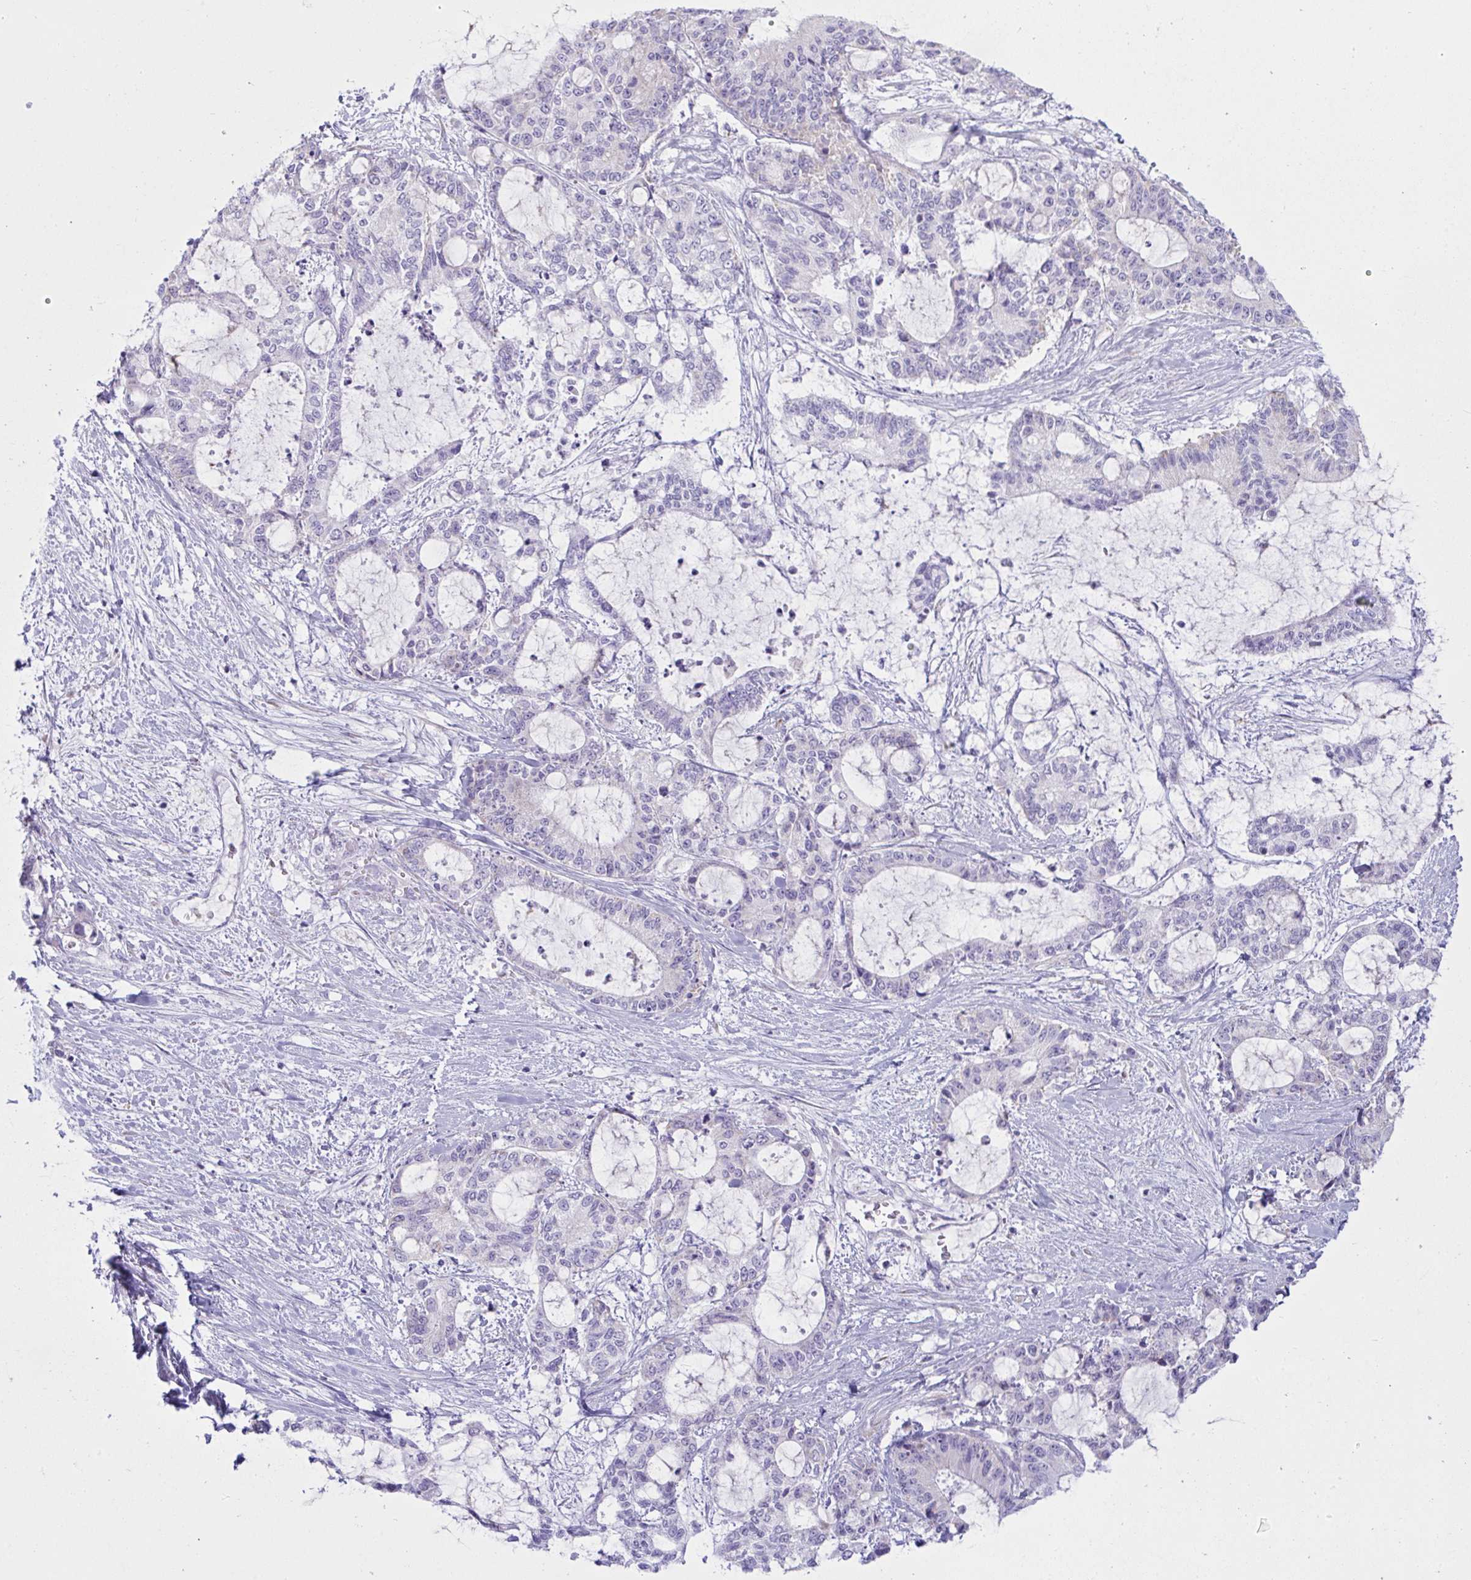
{"staining": {"intensity": "weak", "quantity": "<25%", "location": "cytoplasmic/membranous"}, "tissue": "liver cancer", "cell_type": "Tumor cells", "image_type": "cancer", "snomed": [{"axis": "morphology", "description": "Normal tissue, NOS"}, {"axis": "morphology", "description": "Cholangiocarcinoma"}, {"axis": "topography", "description": "Liver"}, {"axis": "topography", "description": "Peripheral nerve tissue"}], "caption": "This is an immunohistochemistry (IHC) histopathology image of liver cholangiocarcinoma. There is no staining in tumor cells.", "gene": "BBS1", "patient": {"sex": "female", "age": 73}}